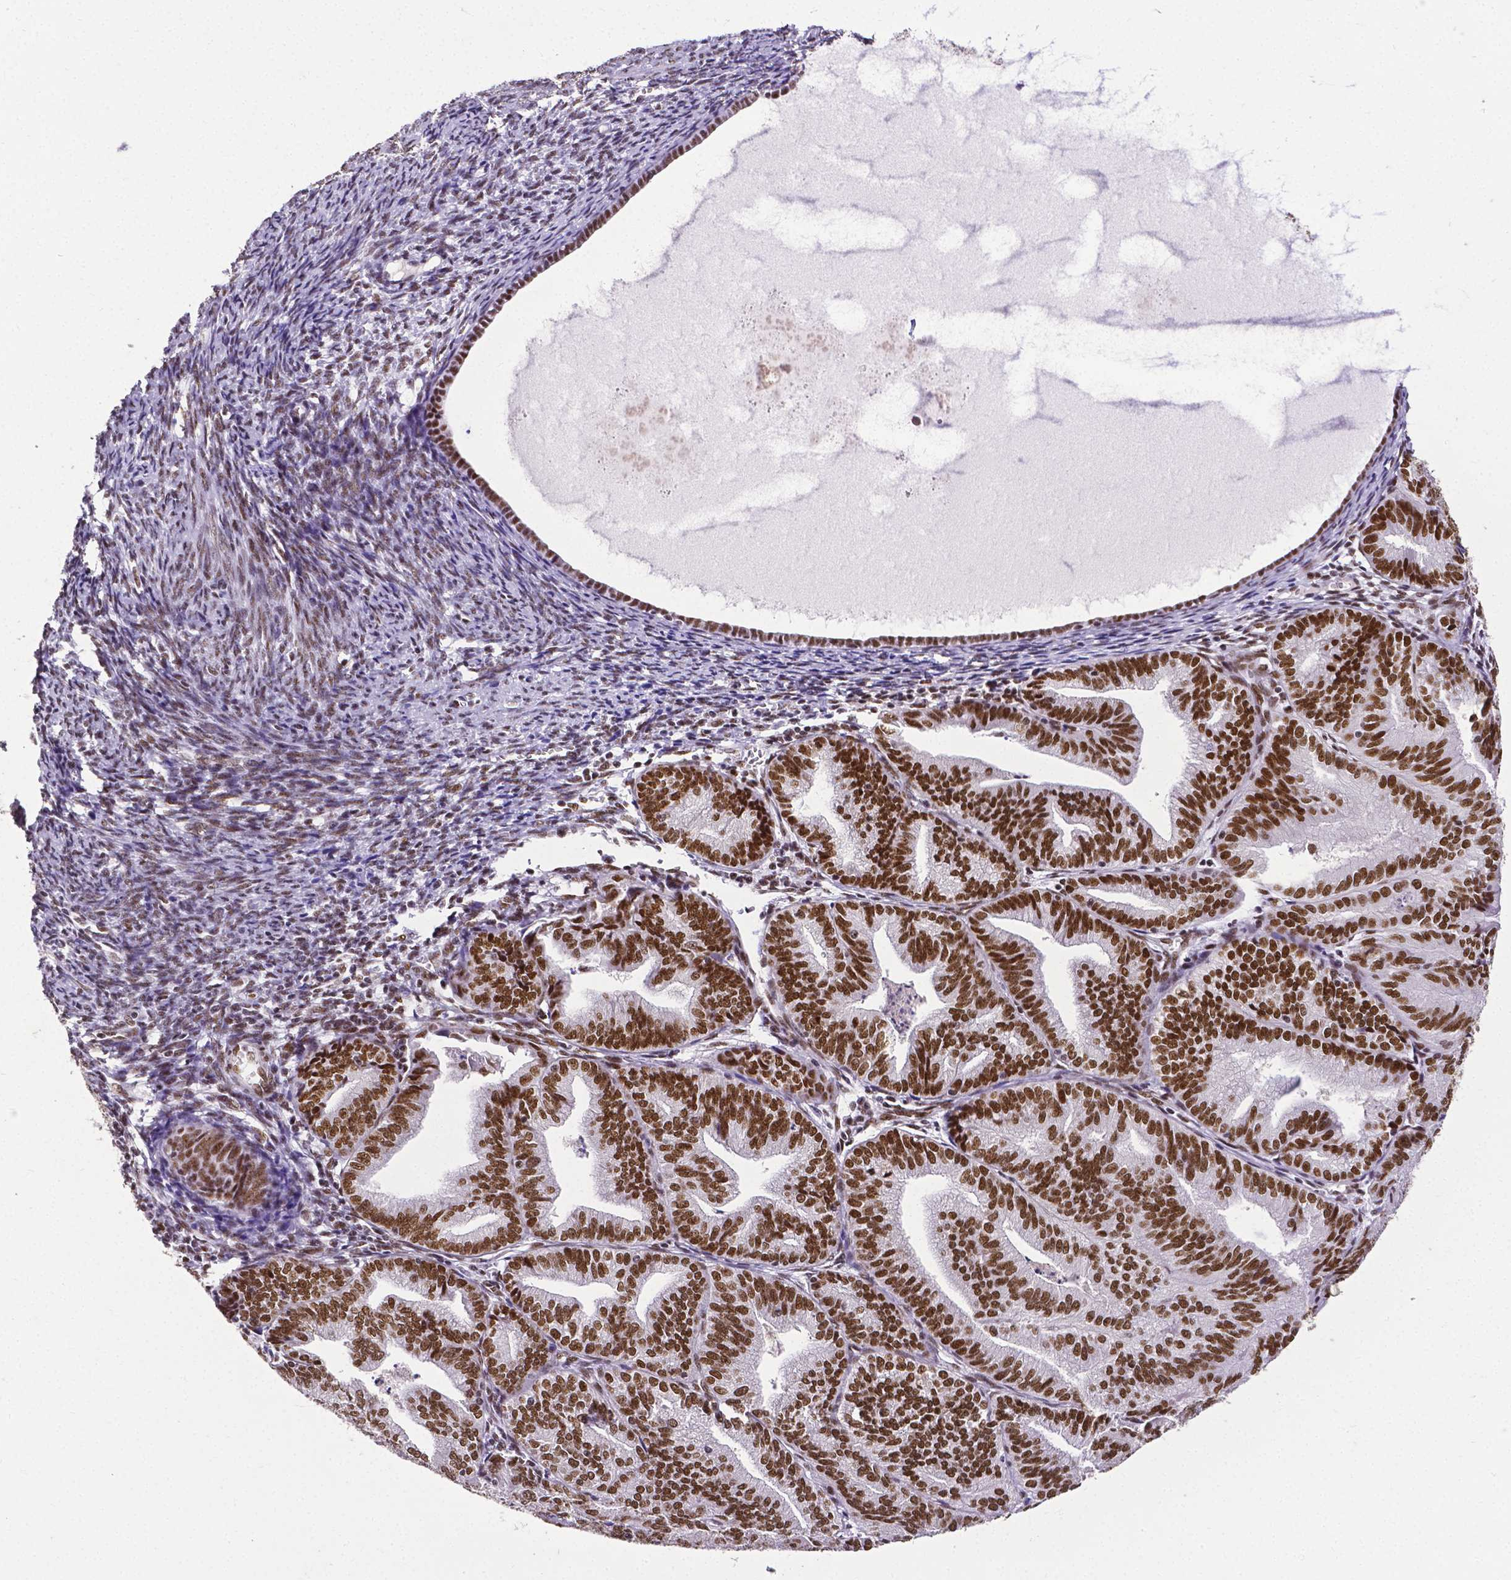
{"staining": {"intensity": "strong", "quantity": ">75%", "location": "nuclear"}, "tissue": "endometrial cancer", "cell_type": "Tumor cells", "image_type": "cancer", "snomed": [{"axis": "morphology", "description": "Adenocarcinoma, NOS"}, {"axis": "topography", "description": "Endometrium"}], "caption": "Immunohistochemical staining of human endometrial cancer (adenocarcinoma) demonstrates strong nuclear protein staining in about >75% of tumor cells.", "gene": "REST", "patient": {"sex": "female", "age": 70}}